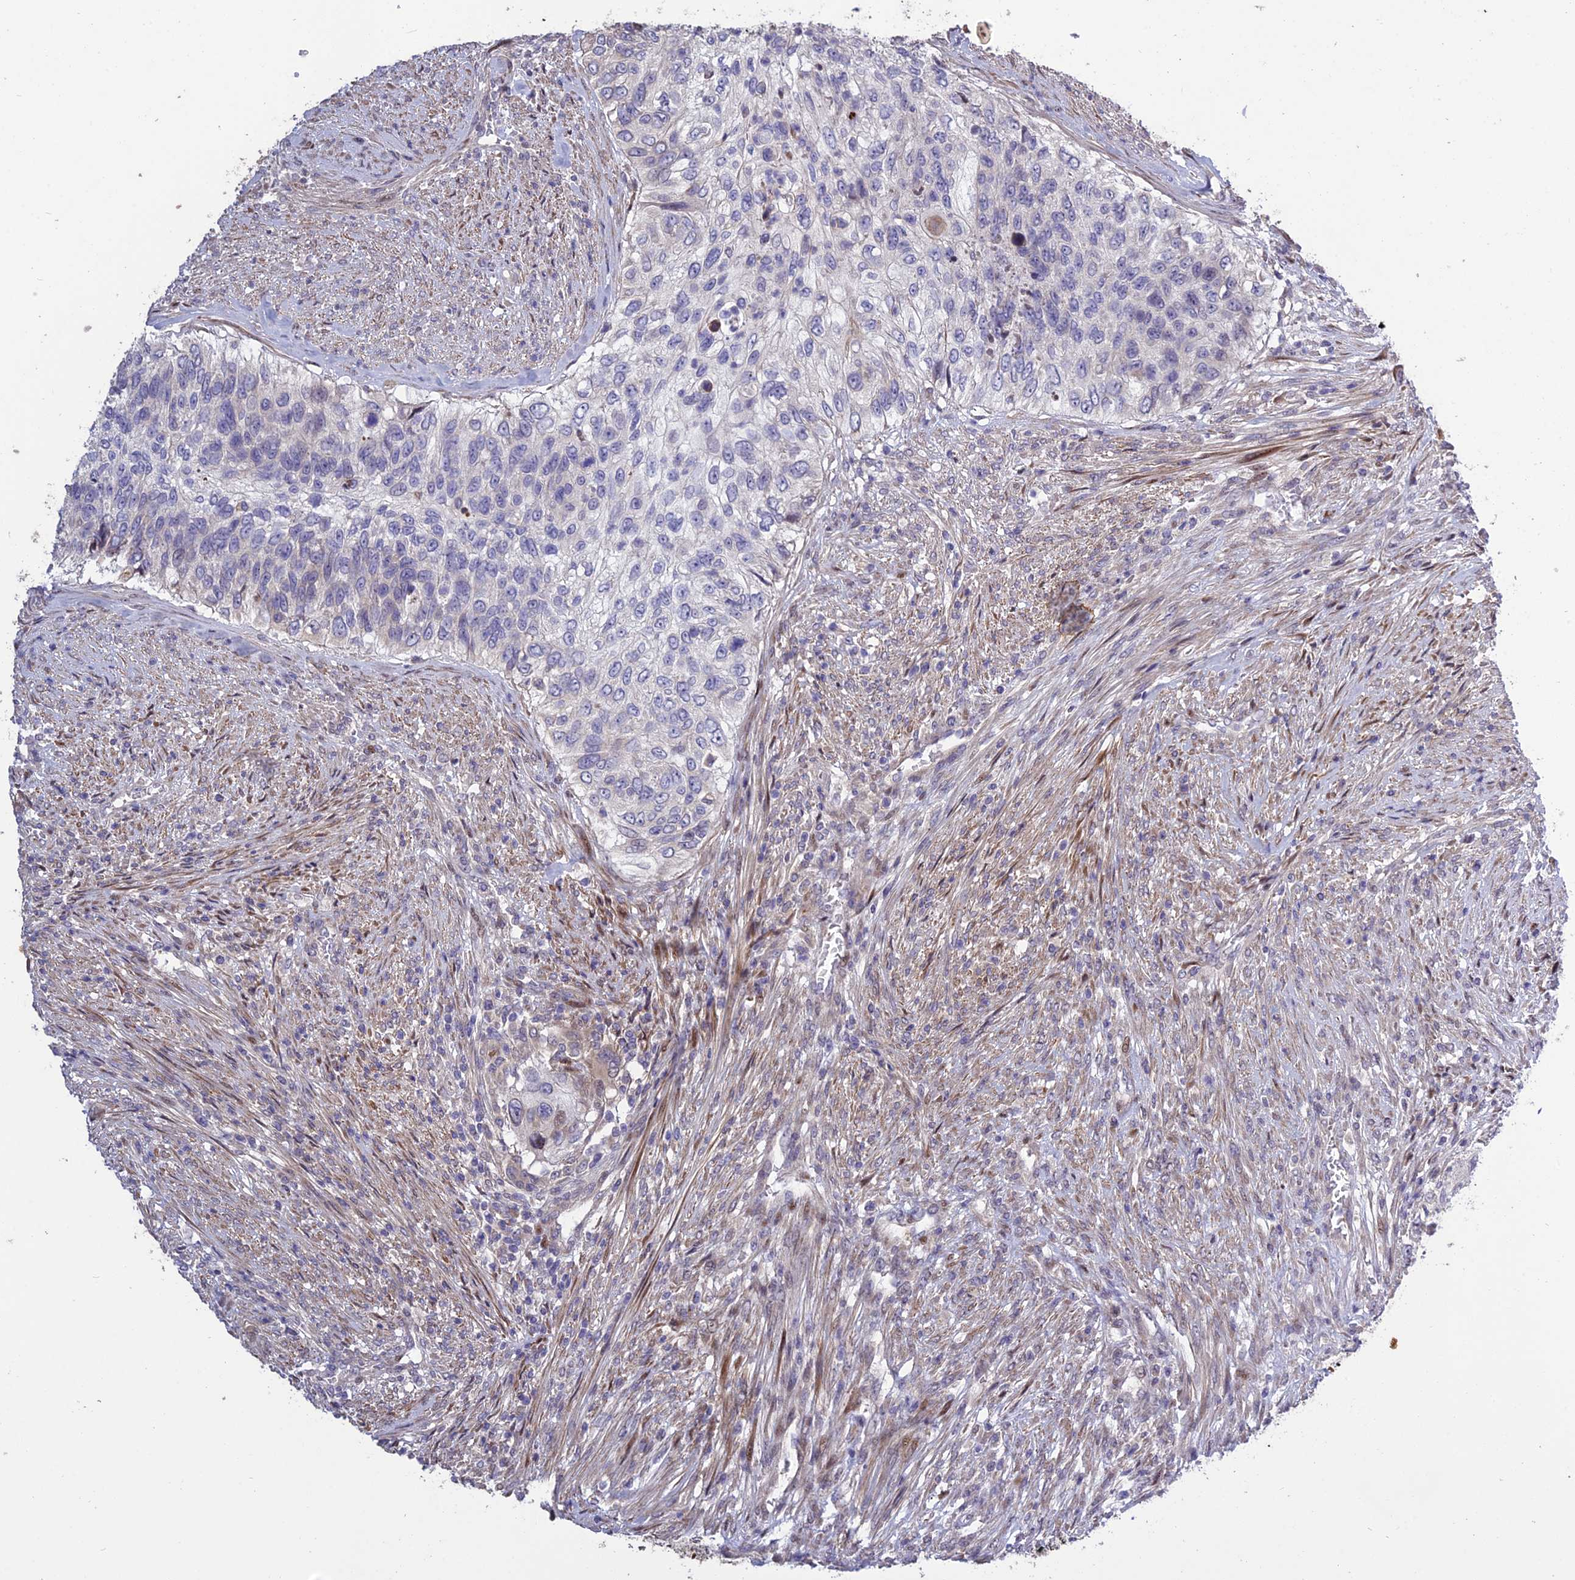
{"staining": {"intensity": "negative", "quantity": "none", "location": "none"}, "tissue": "urothelial cancer", "cell_type": "Tumor cells", "image_type": "cancer", "snomed": [{"axis": "morphology", "description": "Urothelial carcinoma, High grade"}, {"axis": "topography", "description": "Urinary bladder"}], "caption": "High power microscopy photomicrograph of an immunohistochemistry micrograph of urothelial cancer, revealing no significant expression in tumor cells. The staining was performed using DAB to visualize the protein expression in brown, while the nuclei were stained in blue with hematoxylin (Magnification: 20x).", "gene": "SPG21", "patient": {"sex": "female", "age": 60}}